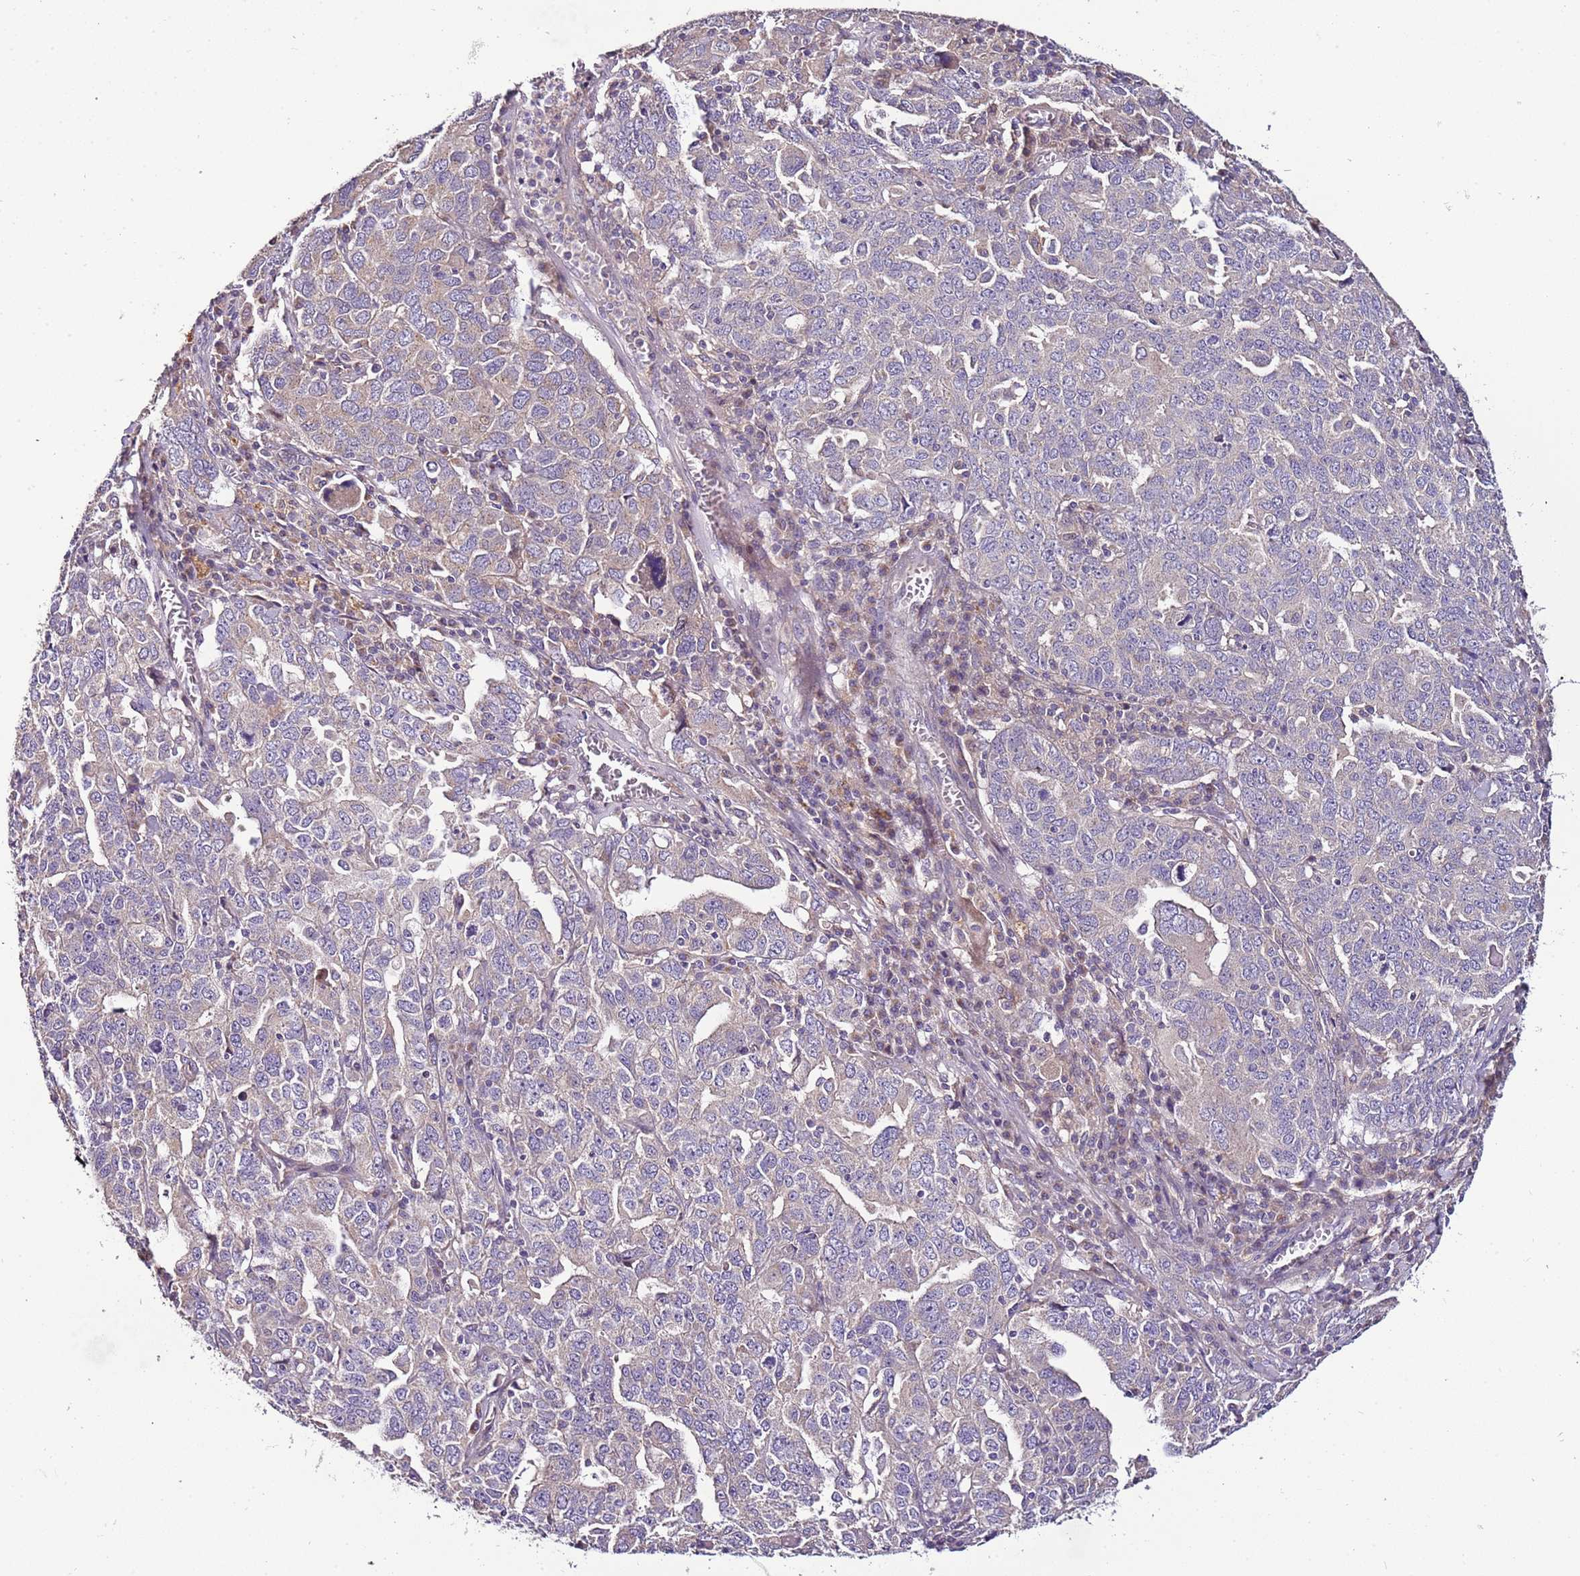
{"staining": {"intensity": "negative", "quantity": "none", "location": "none"}, "tissue": "ovarian cancer", "cell_type": "Tumor cells", "image_type": "cancer", "snomed": [{"axis": "morphology", "description": "Carcinoma, endometroid"}, {"axis": "topography", "description": "Ovary"}], "caption": "A micrograph of ovarian cancer stained for a protein exhibits no brown staining in tumor cells.", "gene": "FAM20A", "patient": {"sex": "female", "age": 62}}